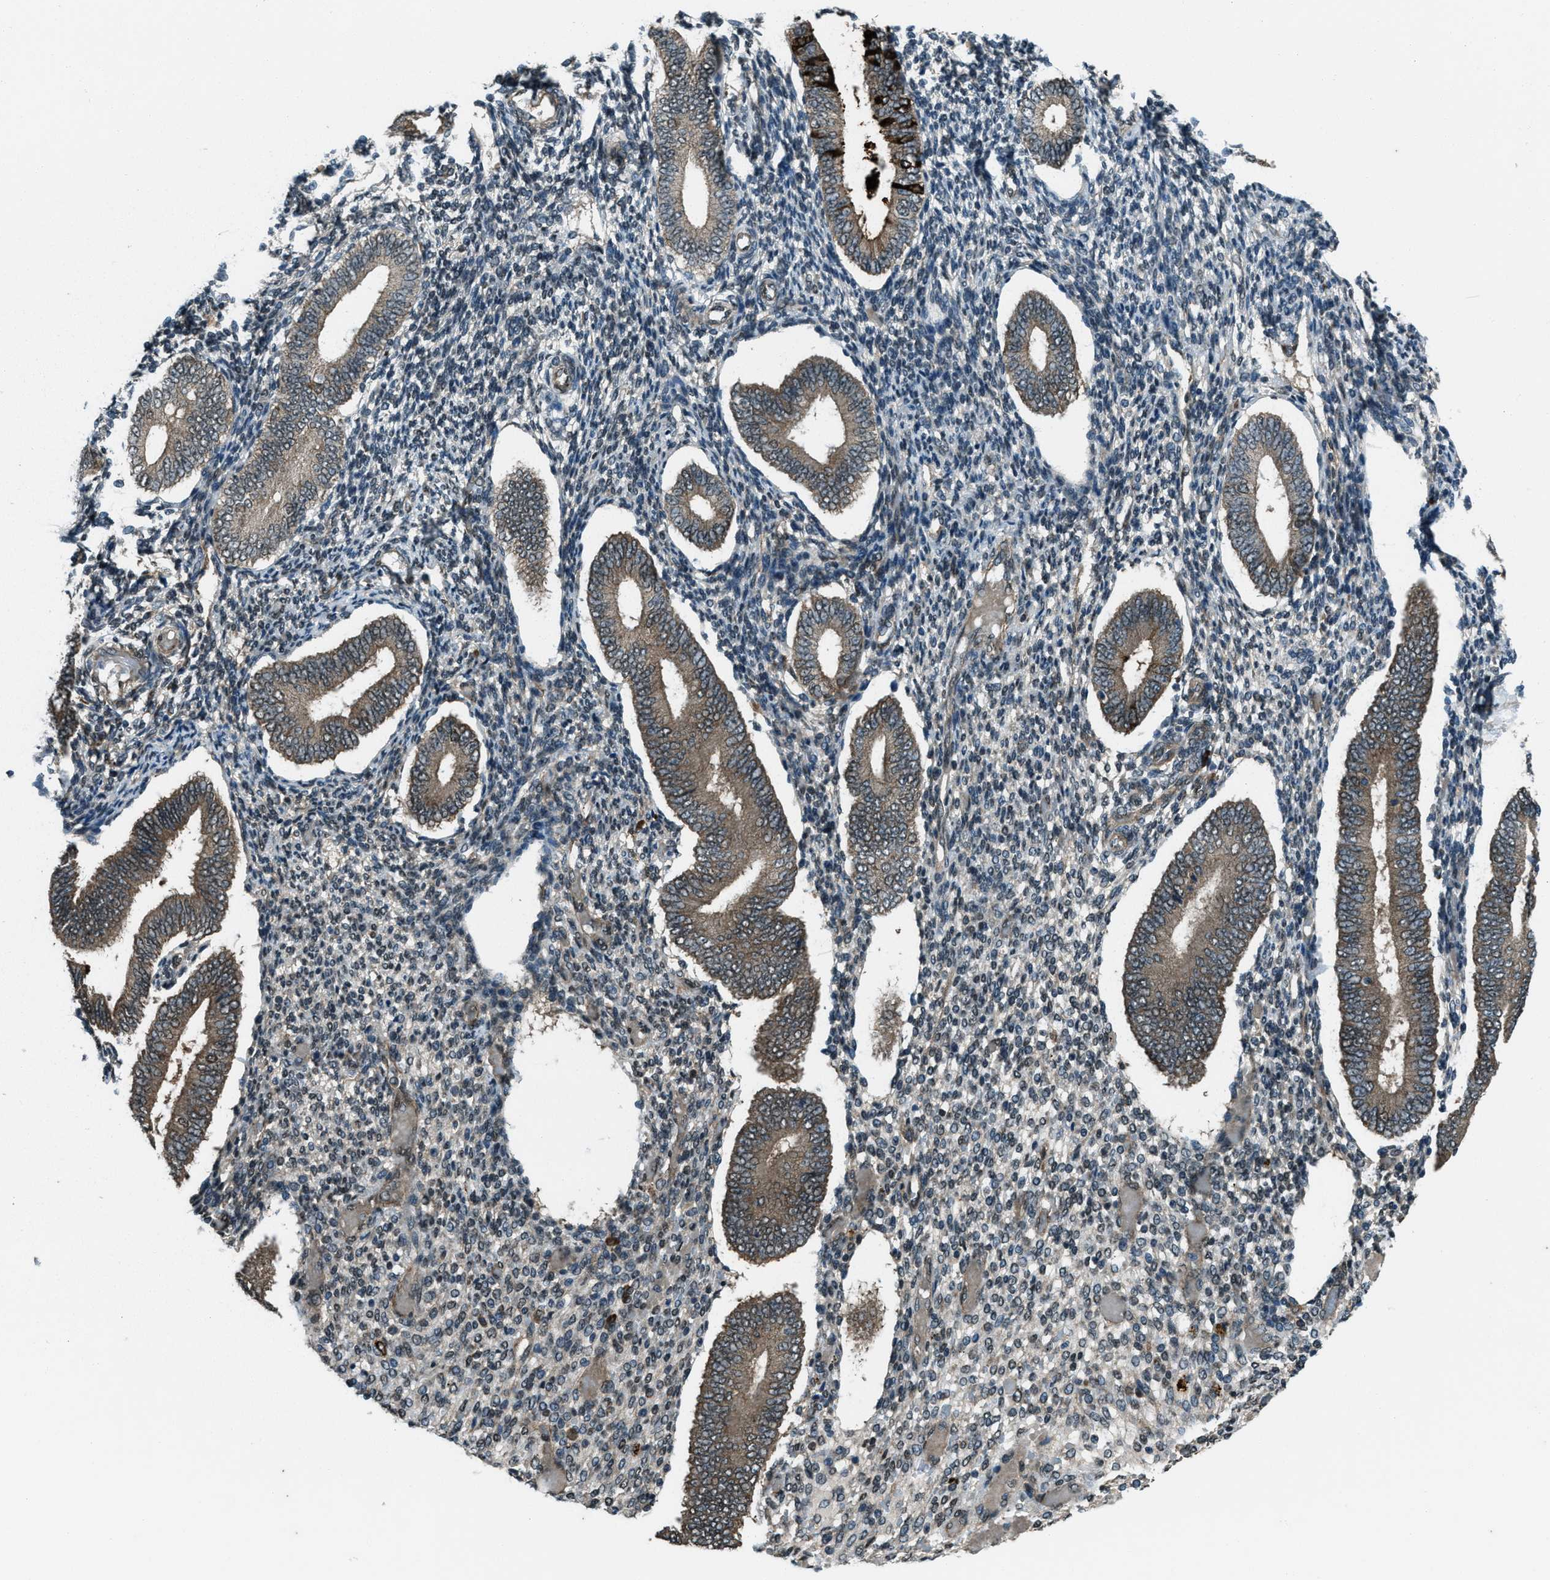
{"staining": {"intensity": "negative", "quantity": "none", "location": "none"}, "tissue": "endometrium", "cell_type": "Cells in endometrial stroma", "image_type": "normal", "snomed": [{"axis": "morphology", "description": "Normal tissue, NOS"}, {"axis": "topography", "description": "Endometrium"}], "caption": "Immunohistochemistry (IHC) micrograph of normal endometrium stained for a protein (brown), which displays no expression in cells in endometrial stroma.", "gene": "SVIL", "patient": {"sex": "female", "age": 42}}